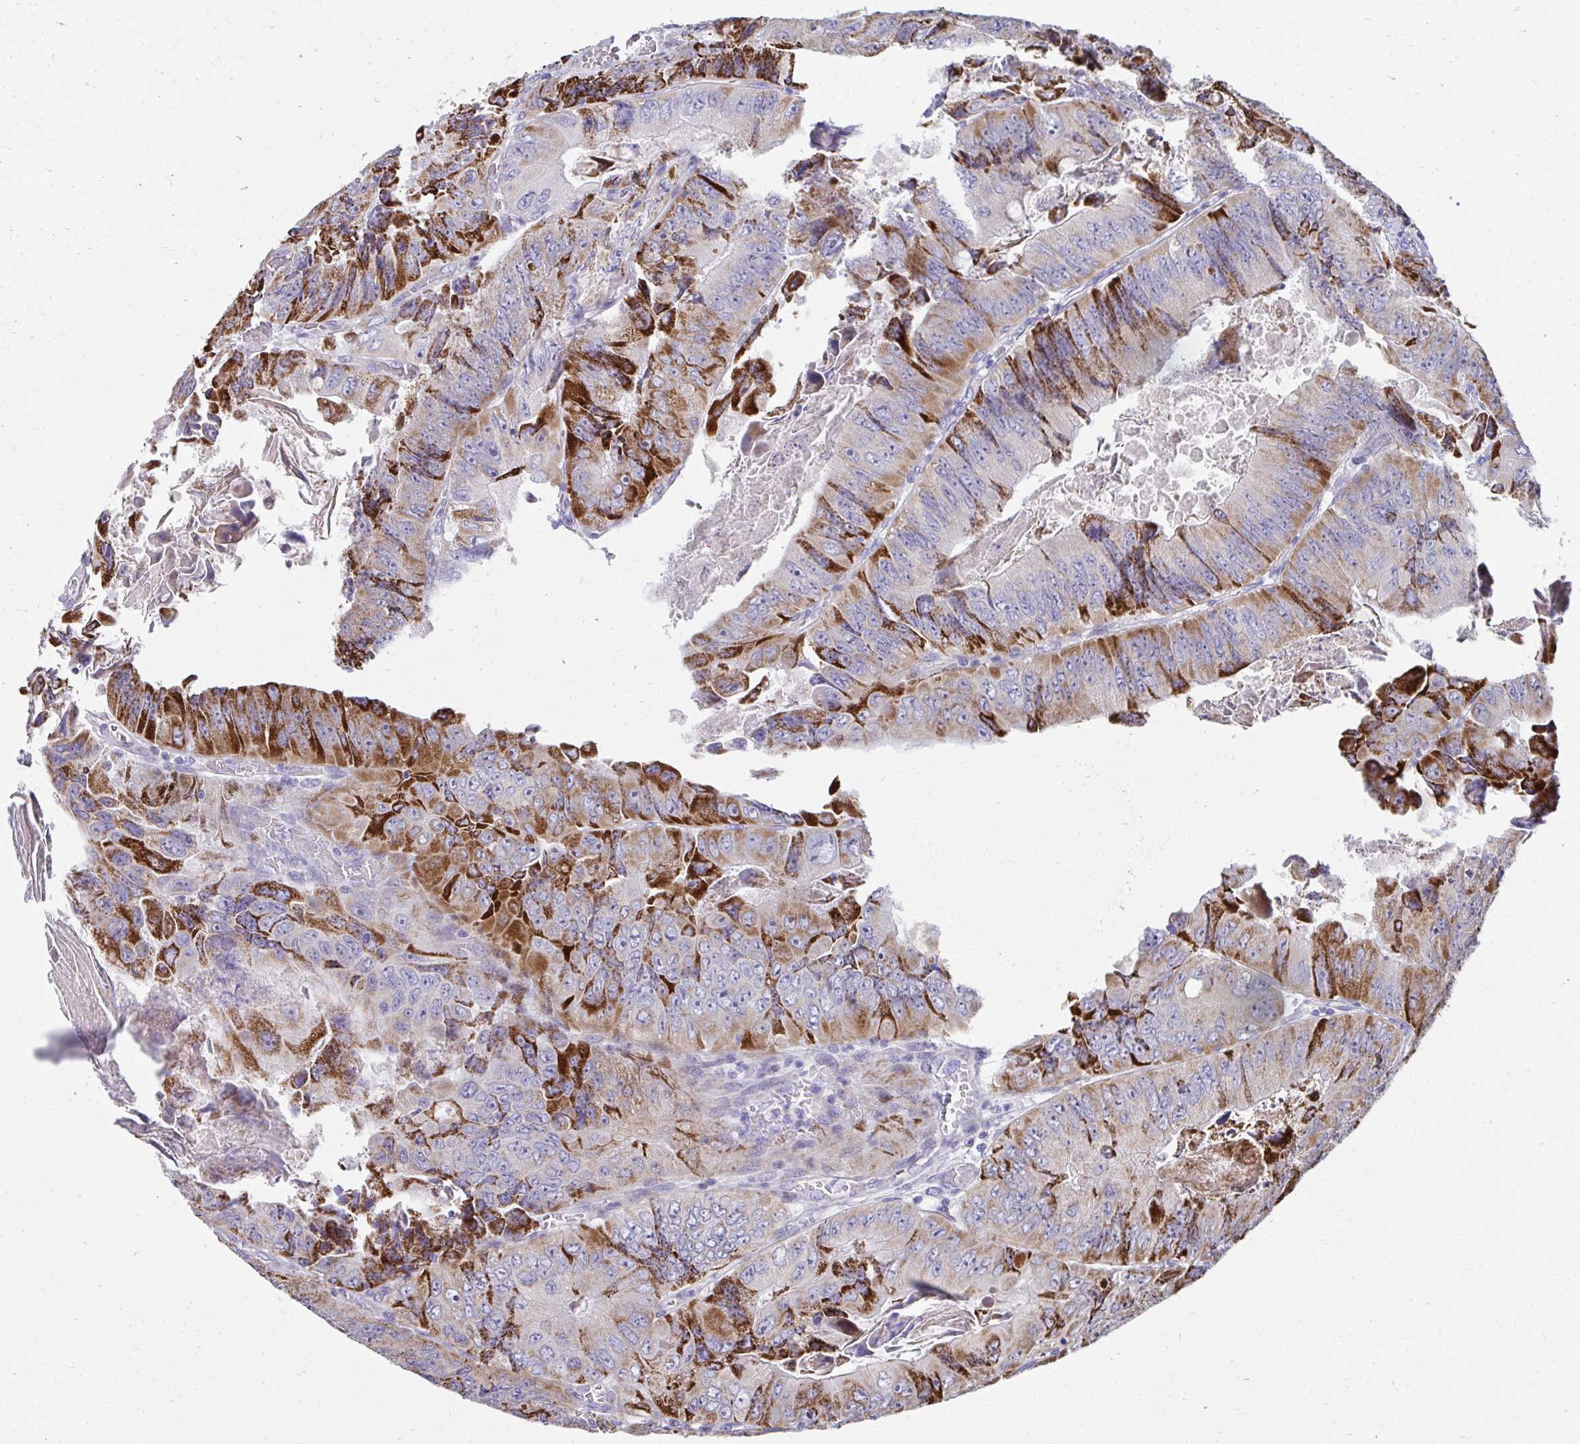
{"staining": {"intensity": "strong", "quantity": "25%-75%", "location": "cytoplasmic/membranous"}, "tissue": "colorectal cancer", "cell_type": "Tumor cells", "image_type": "cancer", "snomed": [{"axis": "morphology", "description": "Adenocarcinoma, NOS"}, {"axis": "topography", "description": "Colon"}], "caption": "Protein expression analysis of human colorectal adenocarcinoma reveals strong cytoplasmic/membranous expression in about 25%-75% of tumor cells.", "gene": "PRRG3", "patient": {"sex": "female", "age": 84}}